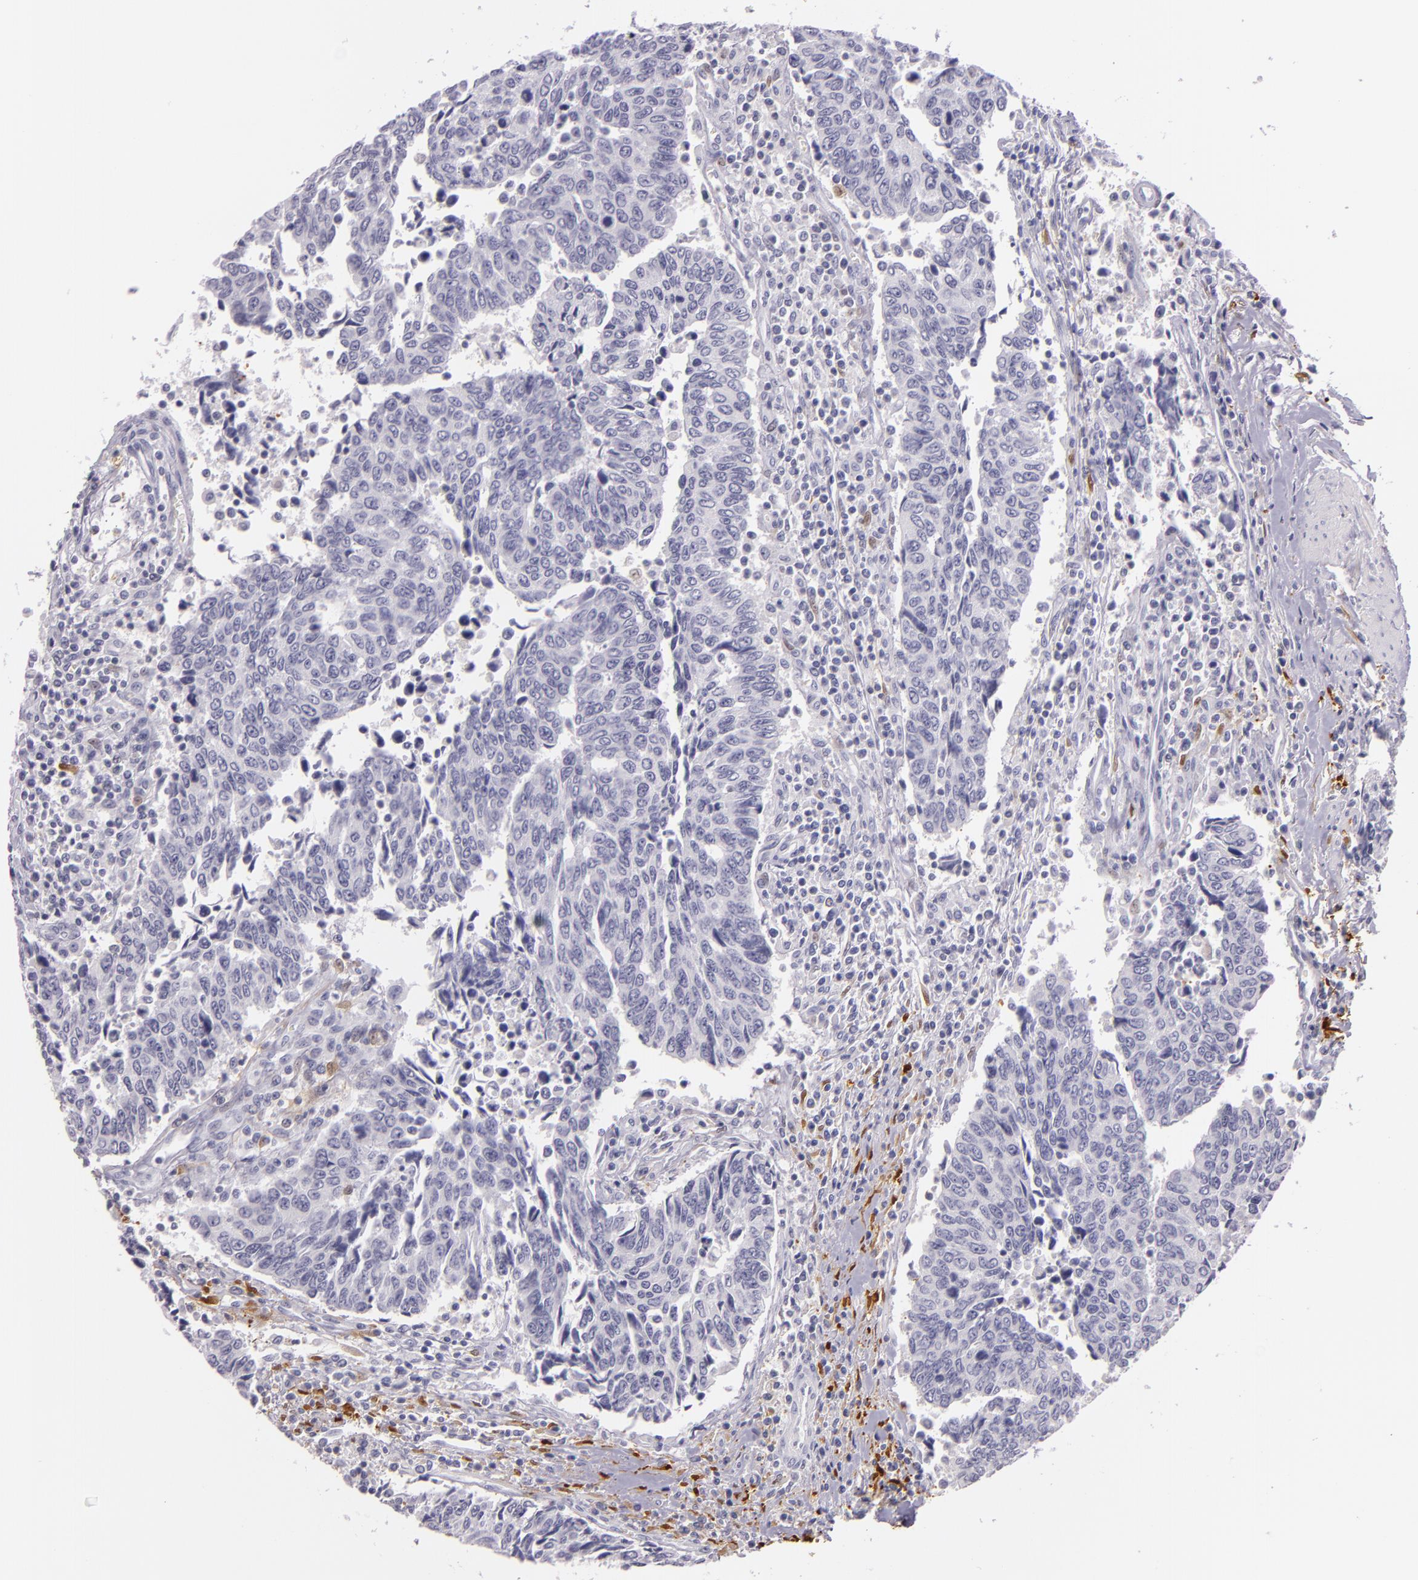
{"staining": {"intensity": "negative", "quantity": "none", "location": "none"}, "tissue": "urothelial cancer", "cell_type": "Tumor cells", "image_type": "cancer", "snomed": [{"axis": "morphology", "description": "Urothelial carcinoma, High grade"}, {"axis": "topography", "description": "Urinary bladder"}], "caption": "Histopathology image shows no significant protein staining in tumor cells of urothelial carcinoma (high-grade).", "gene": "MT1A", "patient": {"sex": "male", "age": 86}}